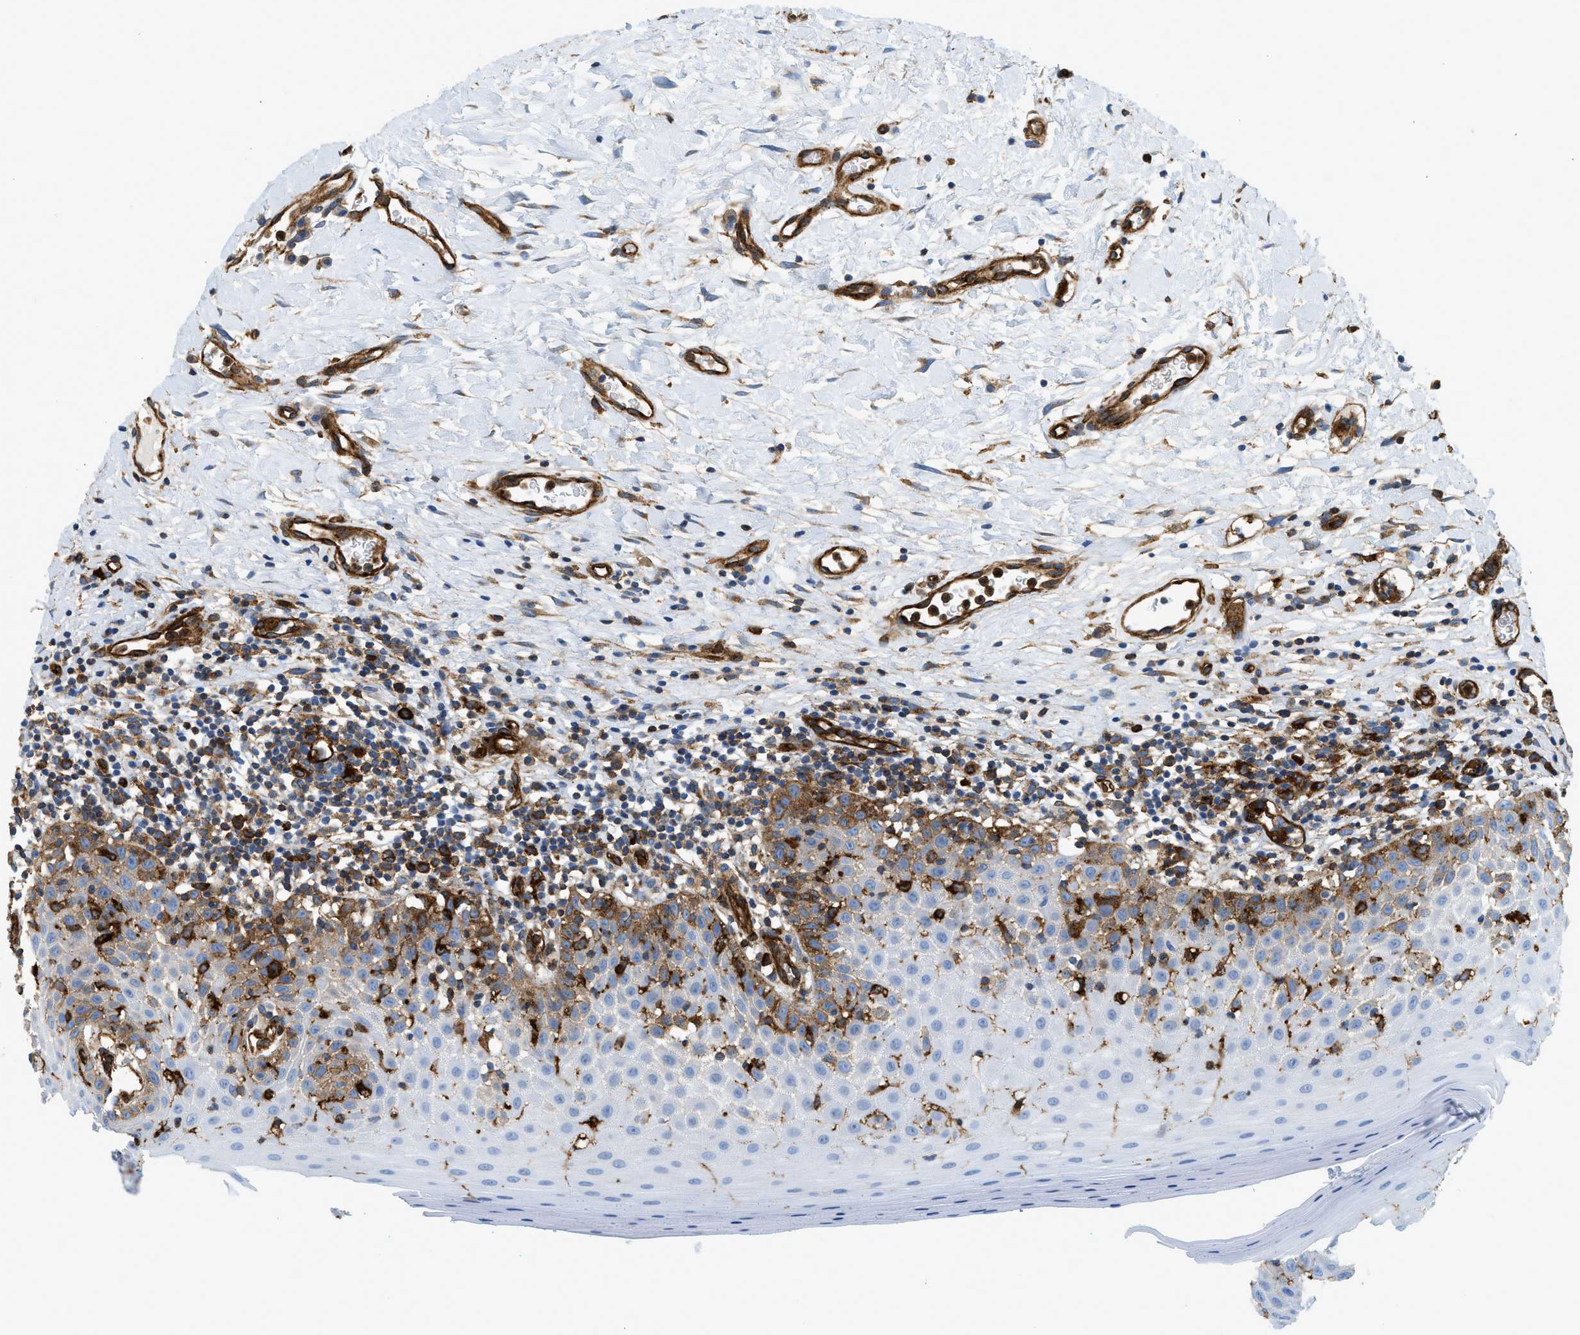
{"staining": {"intensity": "moderate", "quantity": "25%-75%", "location": "cytoplasmic/membranous"}, "tissue": "oral mucosa", "cell_type": "Squamous epithelial cells", "image_type": "normal", "snomed": [{"axis": "morphology", "description": "Normal tissue, NOS"}, {"axis": "topography", "description": "Skeletal muscle"}, {"axis": "topography", "description": "Oral tissue"}], "caption": "IHC (DAB) staining of unremarkable oral mucosa demonstrates moderate cytoplasmic/membranous protein positivity in approximately 25%-75% of squamous epithelial cells. (DAB (3,3'-diaminobenzidine) IHC with brightfield microscopy, high magnification).", "gene": "HIP1", "patient": {"sex": "male", "age": 58}}